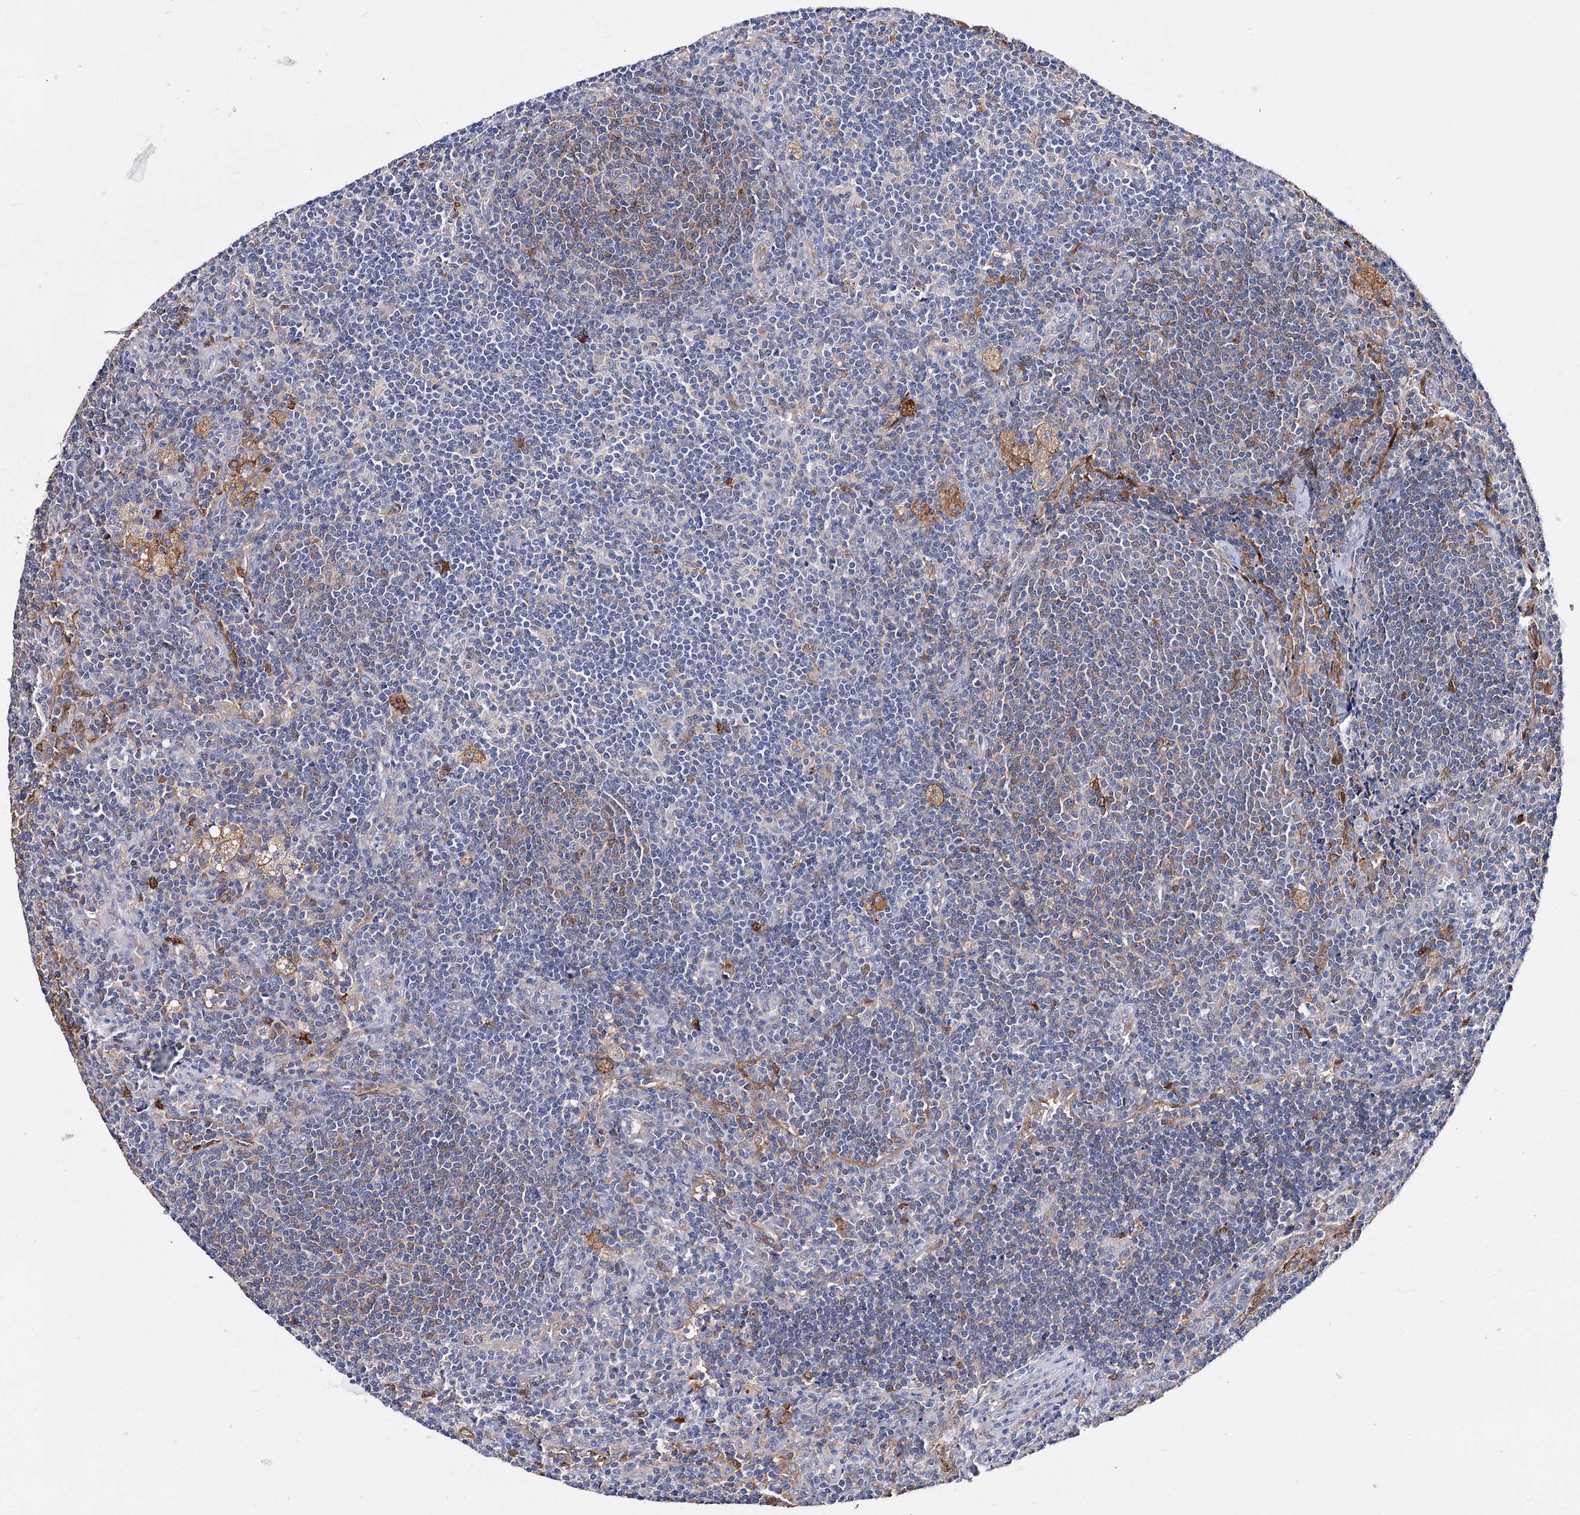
{"staining": {"intensity": "negative", "quantity": "none", "location": "none"}, "tissue": "lymph node", "cell_type": "Germinal center cells", "image_type": "normal", "snomed": [{"axis": "morphology", "description": "Normal tissue, NOS"}, {"axis": "topography", "description": "Lymph node"}], "caption": "A high-resolution histopathology image shows immunohistochemistry staining of normal lymph node, which exhibits no significant staining in germinal center cells.", "gene": "CFAP46", "patient": {"sex": "male", "age": 69}}